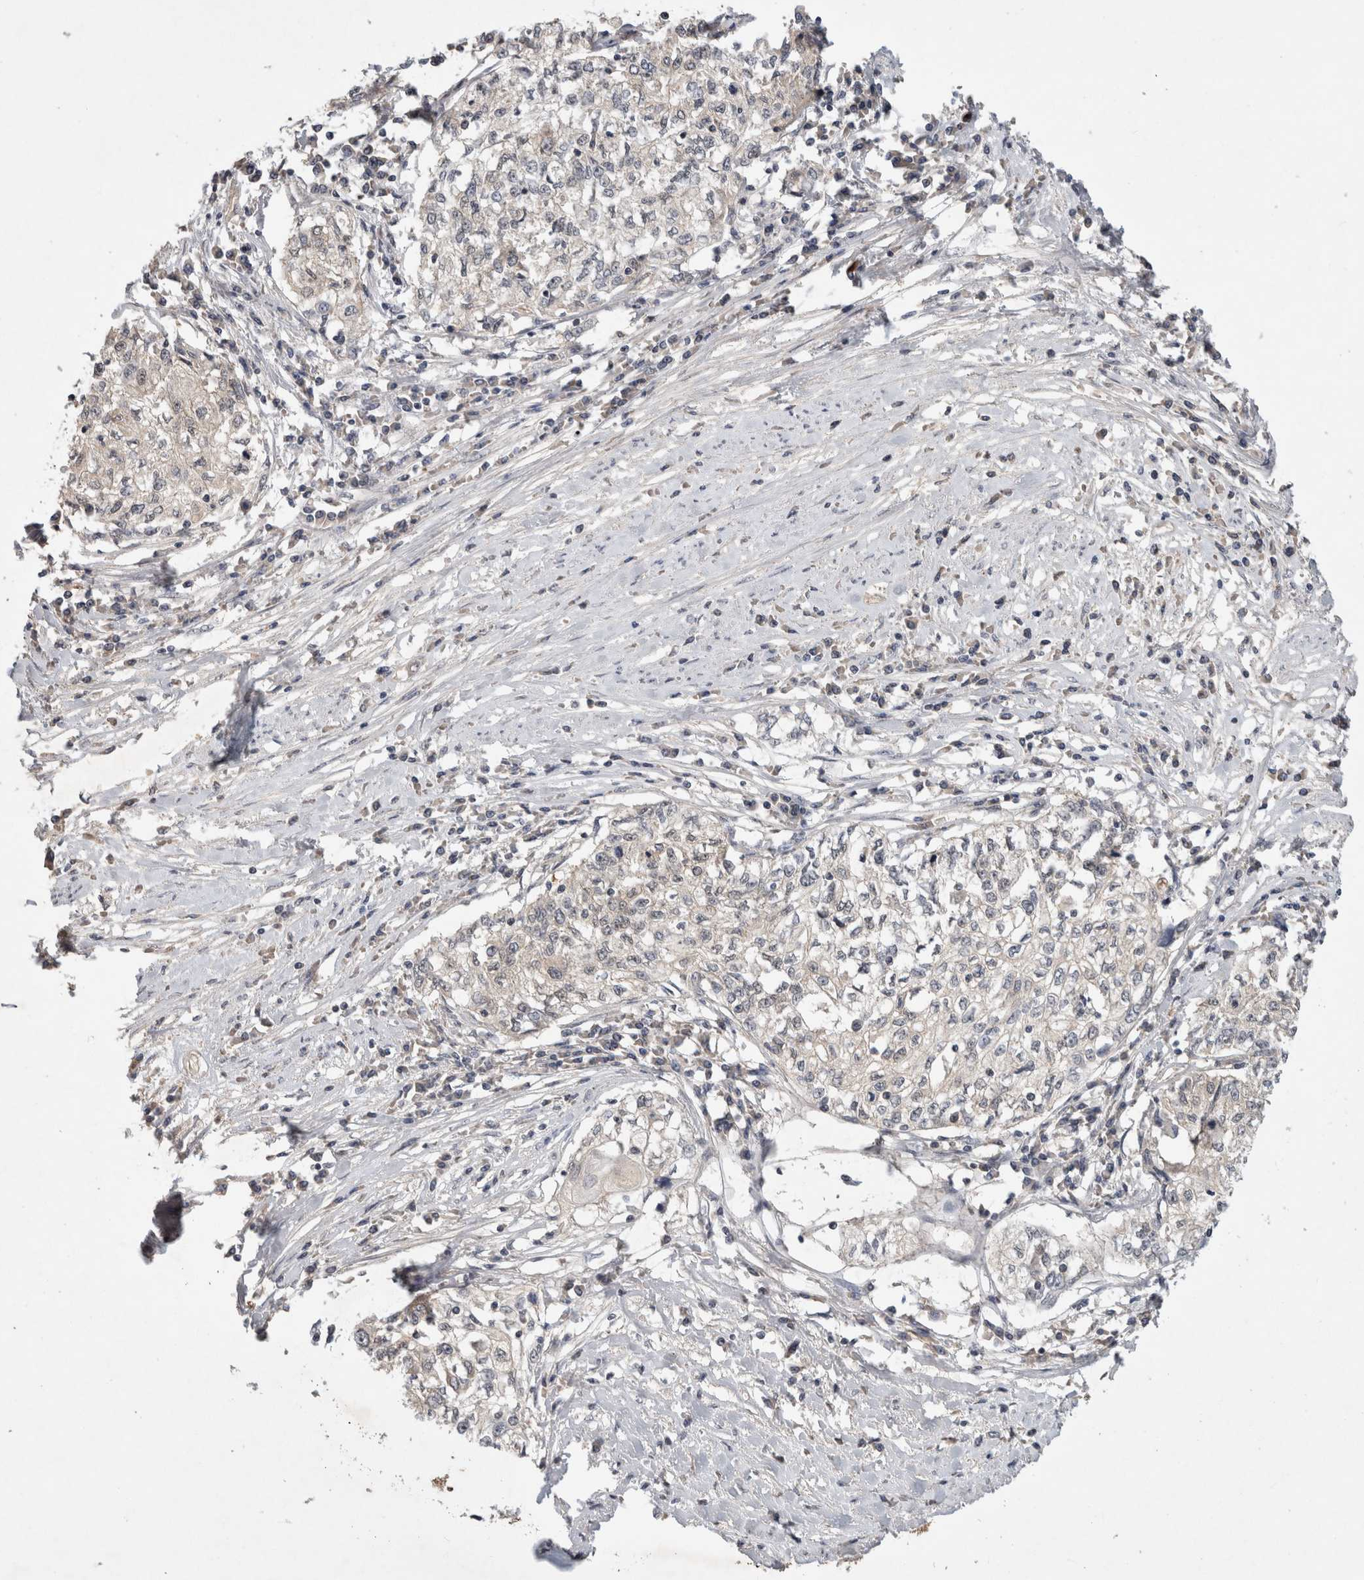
{"staining": {"intensity": "negative", "quantity": "none", "location": "none"}, "tissue": "cervical cancer", "cell_type": "Tumor cells", "image_type": "cancer", "snomed": [{"axis": "morphology", "description": "Squamous cell carcinoma, NOS"}, {"axis": "topography", "description": "Cervix"}], "caption": "Tumor cells show no significant positivity in squamous cell carcinoma (cervical). (DAB (3,3'-diaminobenzidine) immunohistochemistry (IHC) with hematoxylin counter stain).", "gene": "CERS3", "patient": {"sex": "female", "age": 57}}